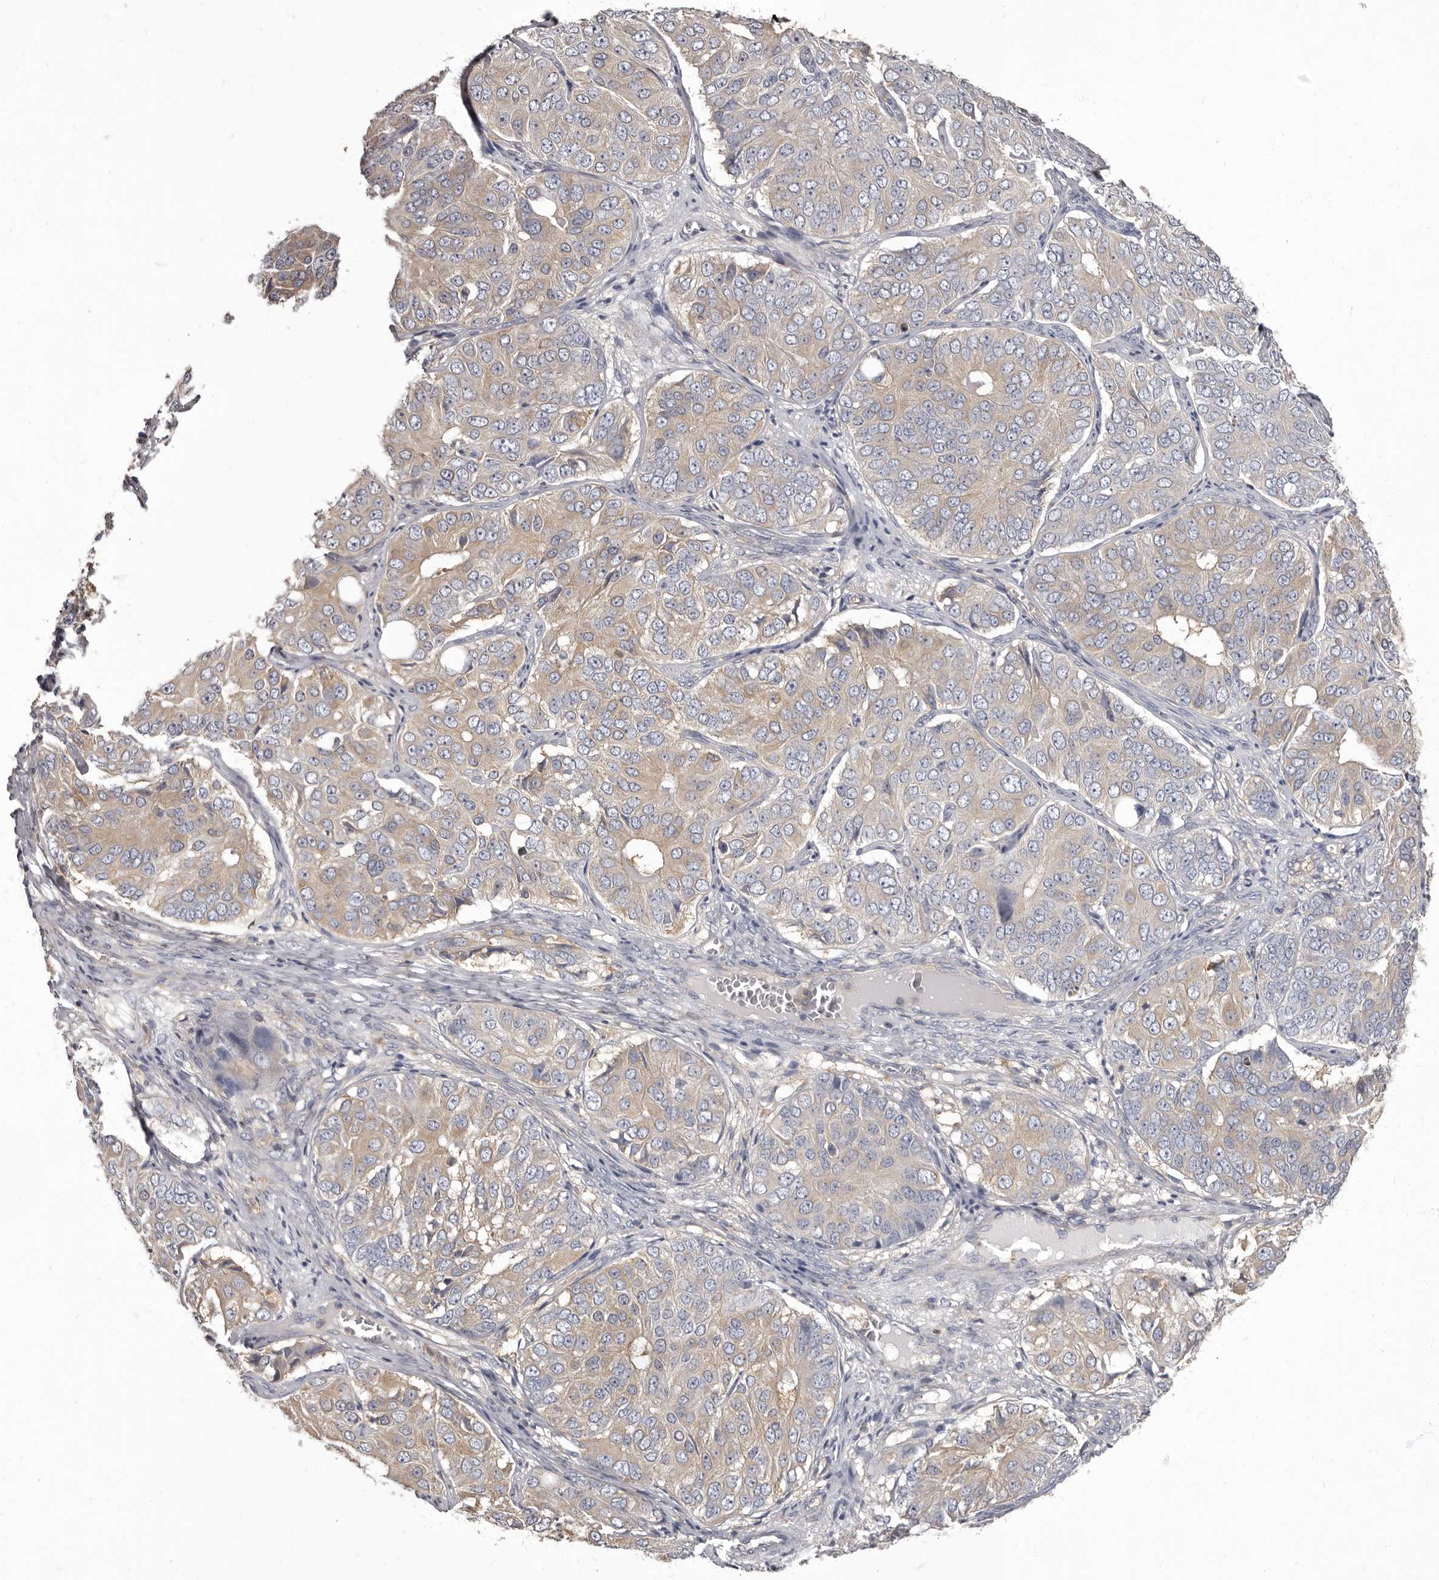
{"staining": {"intensity": "weak", "quantity": "25%-75%", "location": "cytoplasmic/membranous"}, "tissue": "ovarian cancer", "cell_type": "Tumor cells", "image_type": "cancer", "snomed": [{"axis": "morphology", "description": "Carcinoma, endometroid"}, {"axis": "topography", "description": "Ovary"}], "caption": "This photomicrograph shows immunohistochemistry staining of human ovarian cancer (endometroid carcinoma), with low weak cytoplasmic/membranous expression in about 25%-75% of tumor cells.", "gene": "APEH", "patient": {"sex": "female", "age": 51}}